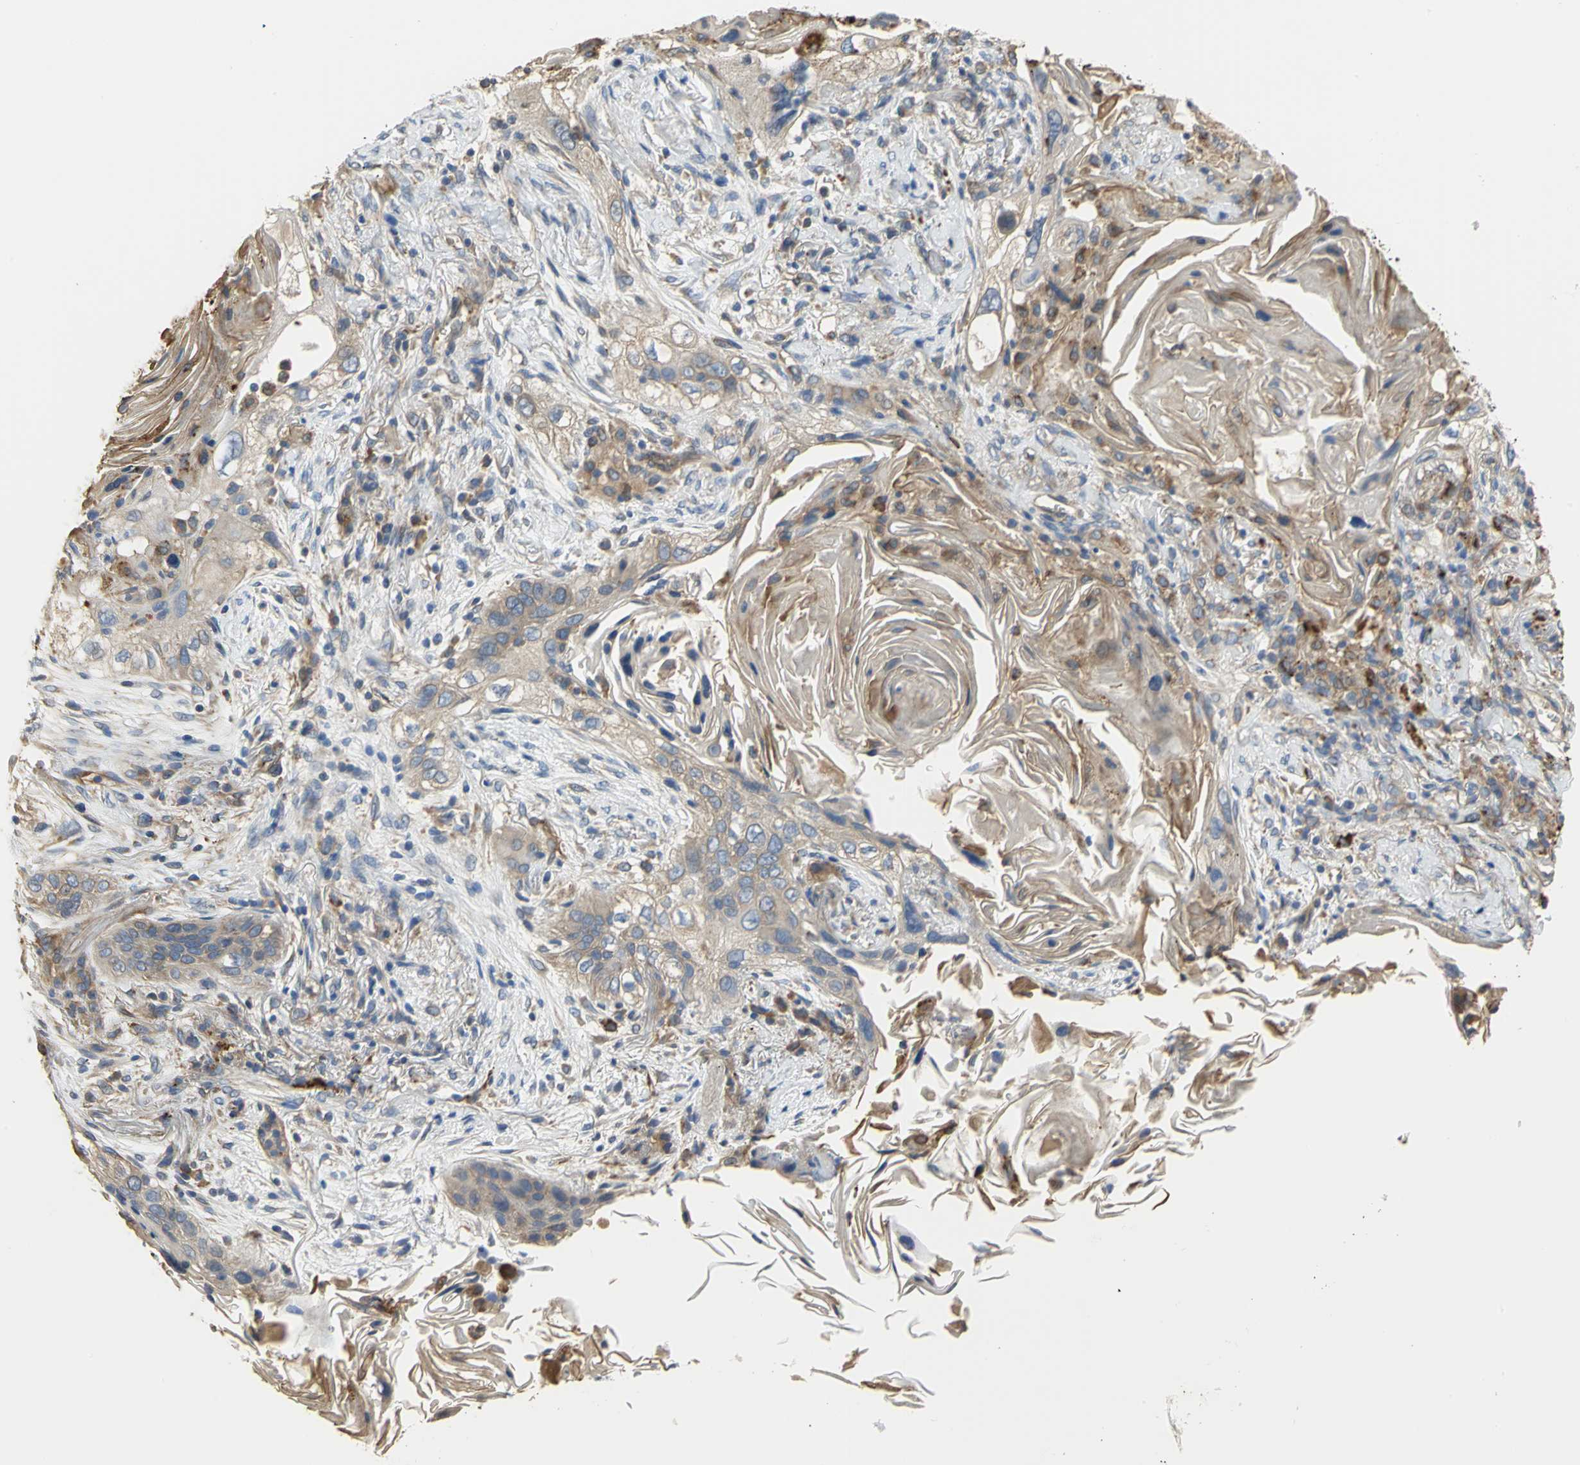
{"staining": {"intensity": "moderate", "quantity": ">75%", "location": "cytoplasmic/membranous"}, "tissue": "lung cancer", "cell_type": "Tumor cells", "image_type": "cancer", "snomed": [{"axis": "morphology", "description": "Squamous cell carcinoma, NOS"}, {"axis": "topography", "description": "Lung"}], "caption": "Protein expression analysis of human lung cancer (squamous cell carcinoma) reveals moderate cytoplasmic/membranous positivity in approximately >75% of tumor cells. (Stains: DAB in brown, nuclei in blue, Microscopy: brightfield microscopy at high magnification).", "gene": "DIAPH2", "patient": {"sex": "female", "age": 67}}